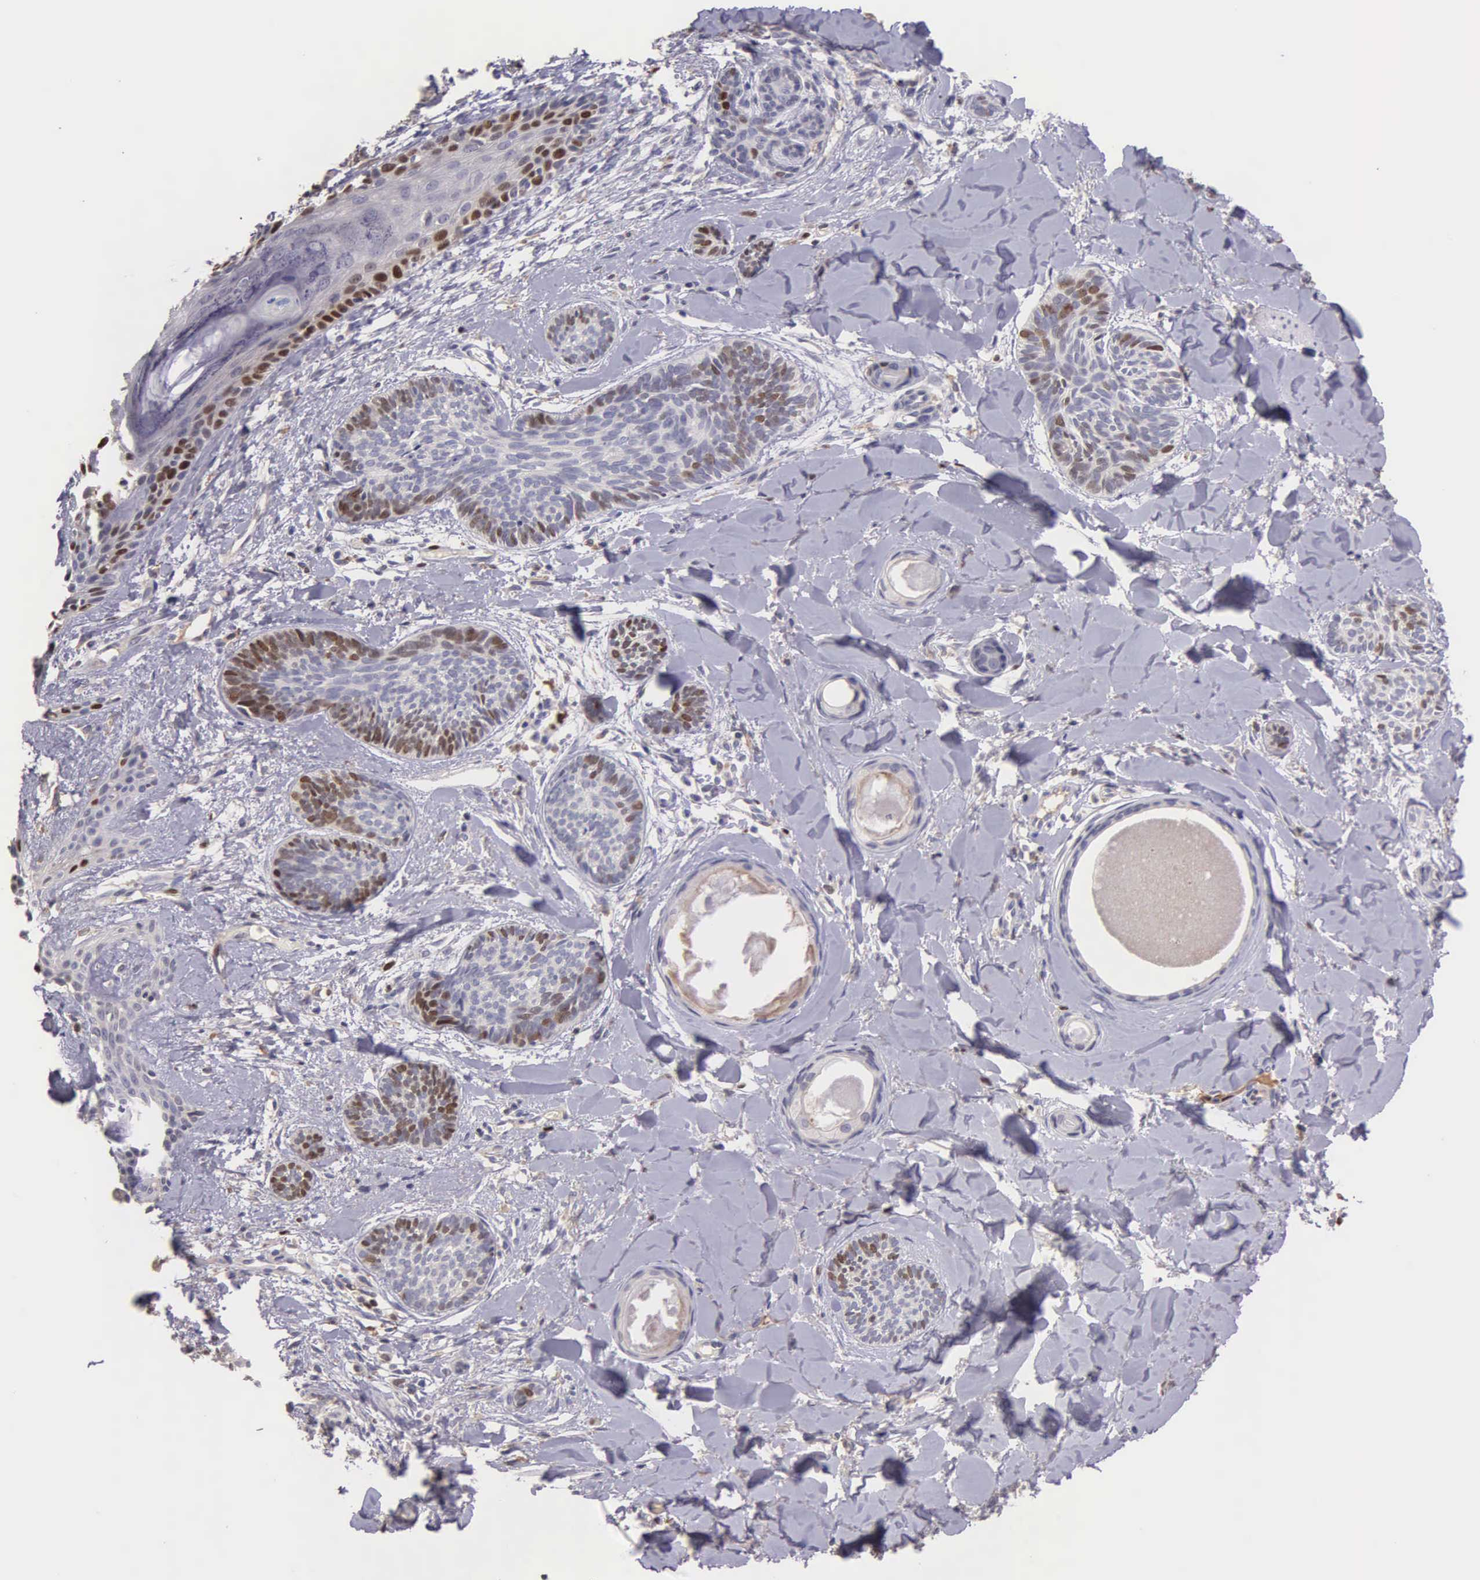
{"staining": {"intensity": "moderate", "quantity": "<25%", "location": "nuclear"}, "tissue": "skin cancer", "cell_type": "Tumor cells", "image_type": "cancer", "snomed": [{"axis": "morphology", "description": "Basal cell carcinoma"}, {"axis": "topography", "description": "Skin"}], "caption": "There is low levels of moderate nuclear staining in tumor cells of skin basal cell carcinoma, as demonstrated by immunohistochemical staining (brown color).", "gene": "MCM5", "patient": {"sex": "female", "age": 81}}